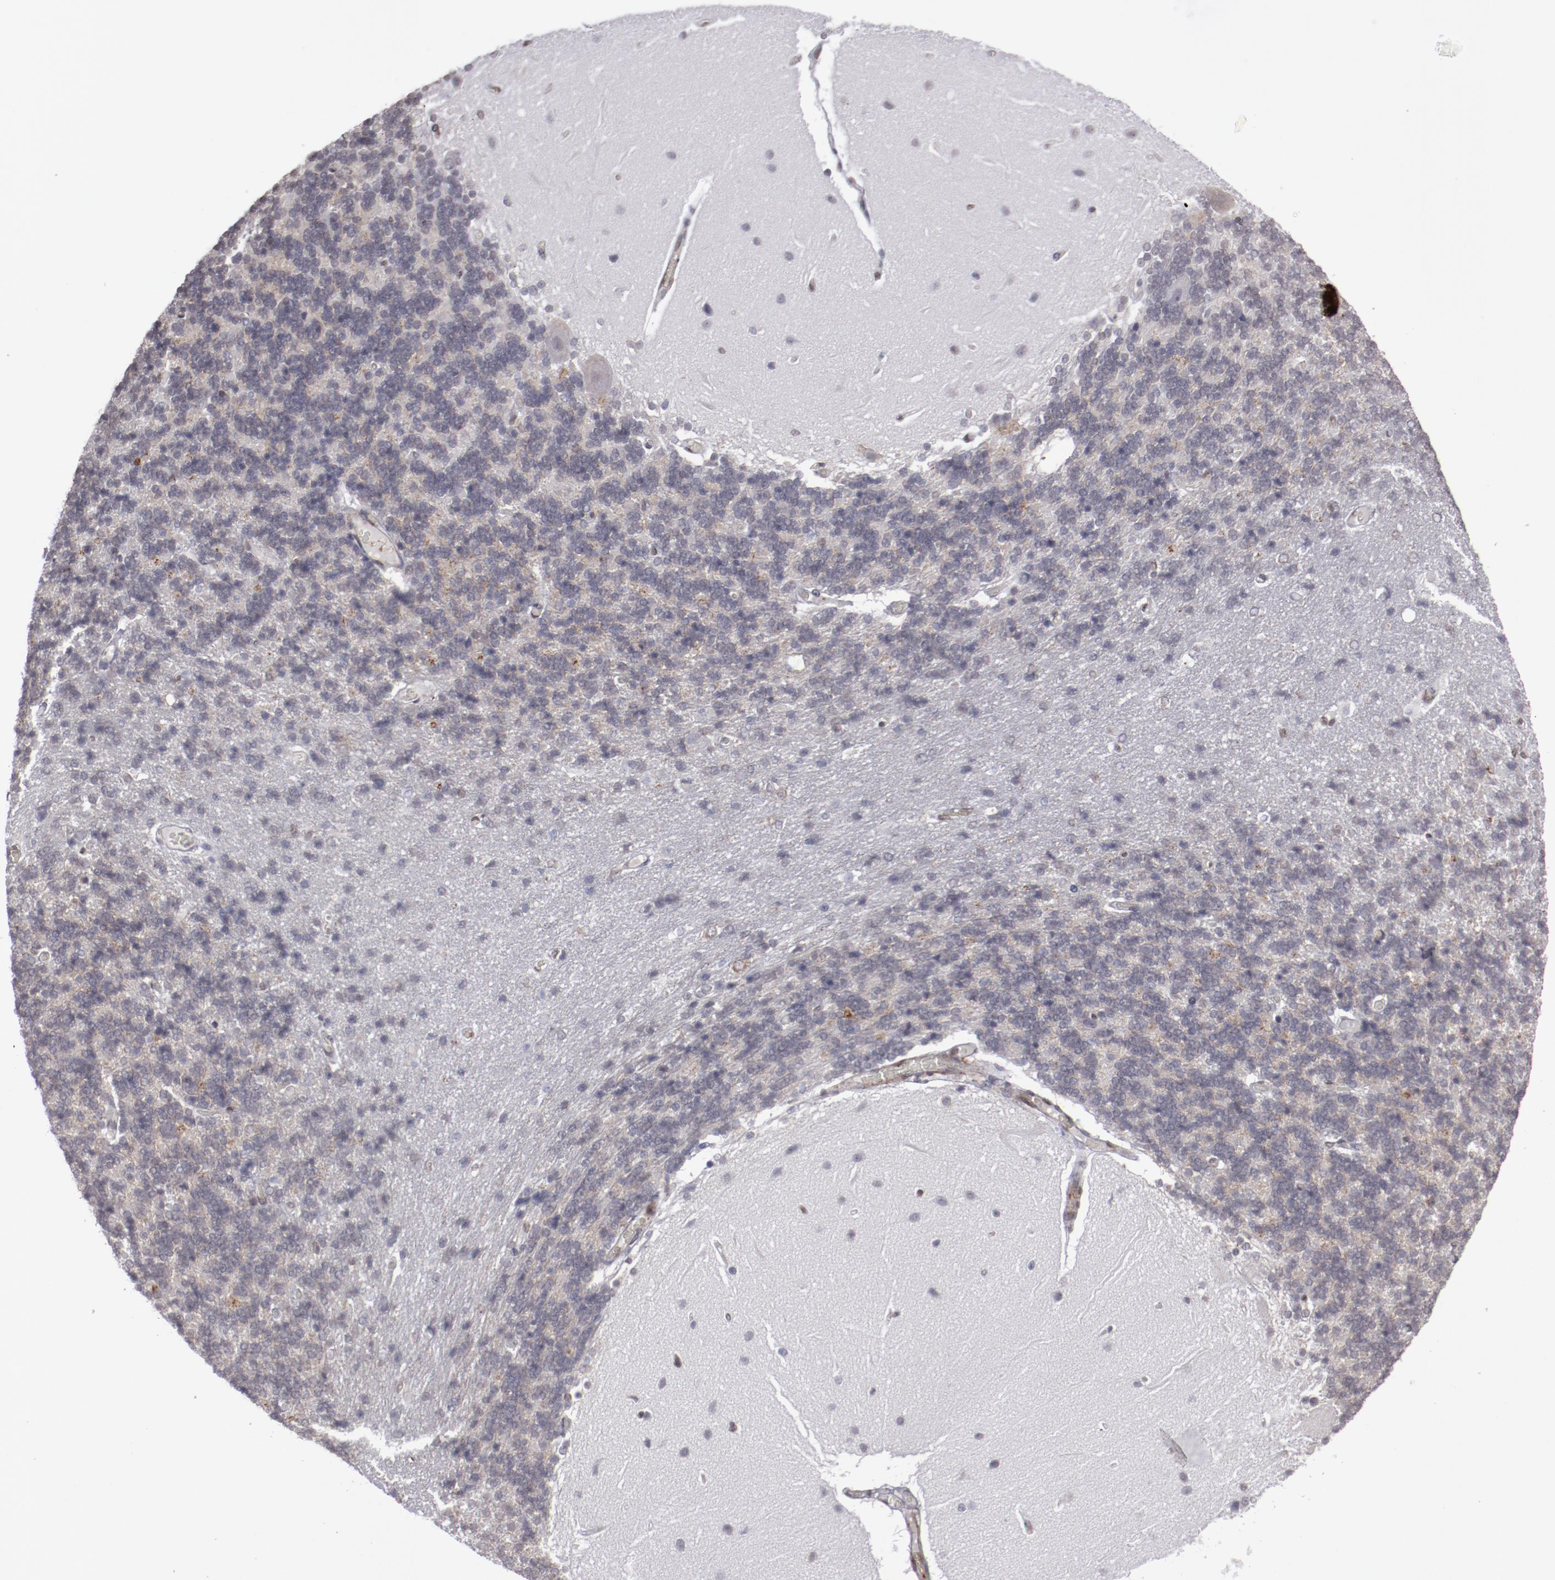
{"staining": {"intensity": "negative", "quantity": "none", "location": "none"}, "tissue": "cerebellum", "cell_type": "Cells in granular layer", "image_type": "normal", "snomed": [{"axis": "morphology", "description": "Normal tissue, NOS"}, {"axis": "topography", "description": "Cerebellum"}], "caption": "The photomicrograph shows no staining of cells in granular layer in unremarkable cerebellum. (DAB IHC with hematoxylin counter stain).", "gene": "LEF1", "patient": {"sex": "female", "age": 54}}